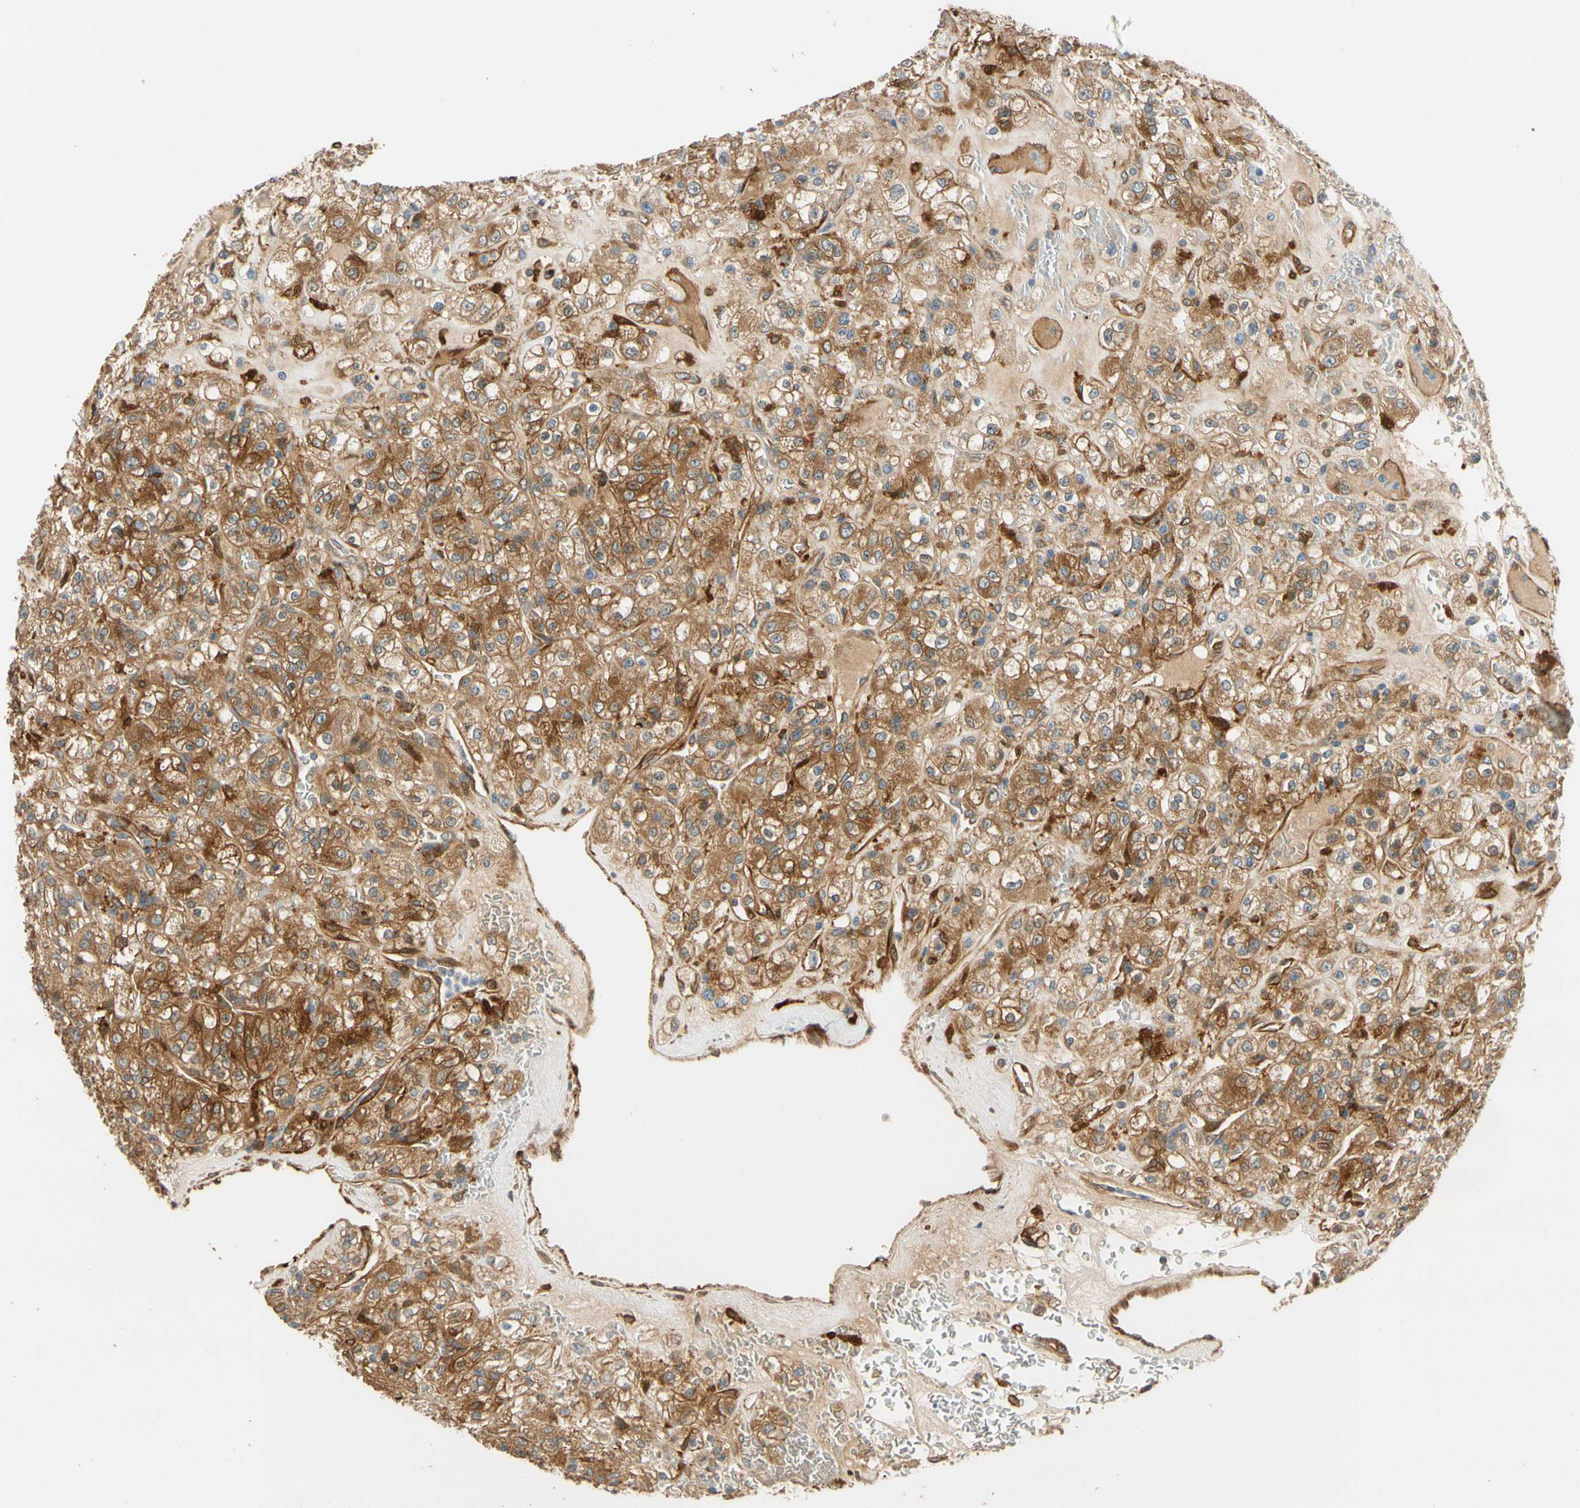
{"staining": {"intensity": "moderate", "quantity": ">75%", "location": "cytoplasmic/membranous"}, "tissue": "renal cancer", "cell_type": "Tumor cells", "image_type": "cancer", "snomed": [{"axis": "morphology", "description": "Normal tissue, NOS"}, {"axis": "morphology", "description": "Adenocarcinoma, NOS"}, {"axis": "topography", "description": "Kidney"}], "caption": "A photomicrograph of human adenocarcinoma (renal) stained for a protein reveals moderate cytoplasmic/membranous brown staining in tumor cells.", "gene": "PARP14", "patient": {"sex": "female", "age": 72}}